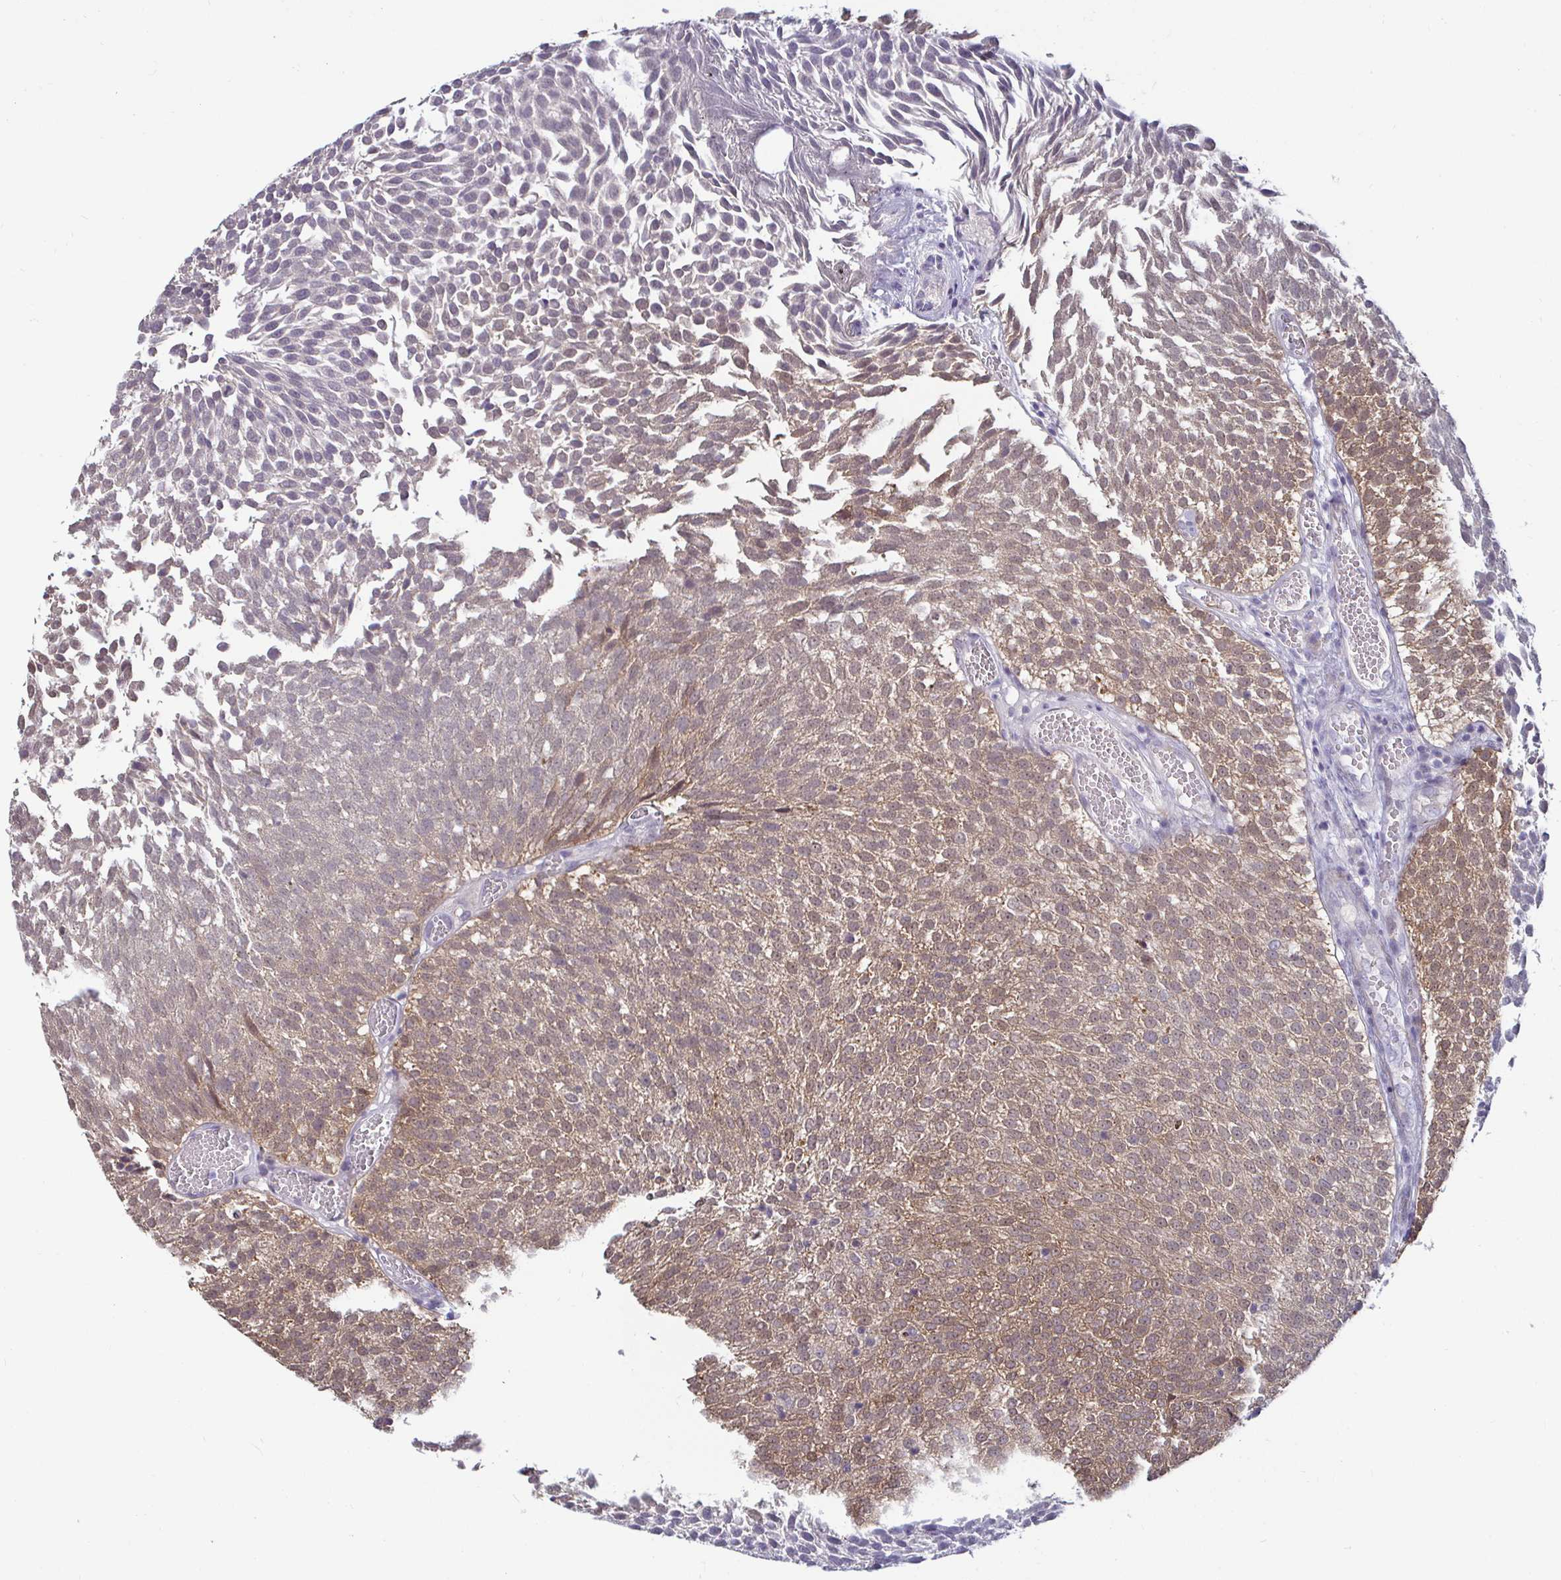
{"staining": {"intensity": "moderate", "quantity": "25%-75%", "location": "cytoplasmic/membranous,nuclear"}, "tissue": "urothelial cancer", "cell_type": "Tumor cells", "image_type": "cancer", "snomed": [{"axis": "morphology", "description": "Urothelial carcinoma, Low grade"}, {"axis": "topography", "description": "Urinary bladder"}], "caption": "Urothelial cancer stained with immunohistochemistry displays moderate cytoplasmic/membranous and nuclear staining in approximately 25%-75% of tumor cells.", "gene": "GSTM1", "patient": {"sex": "female", "age": 79}}